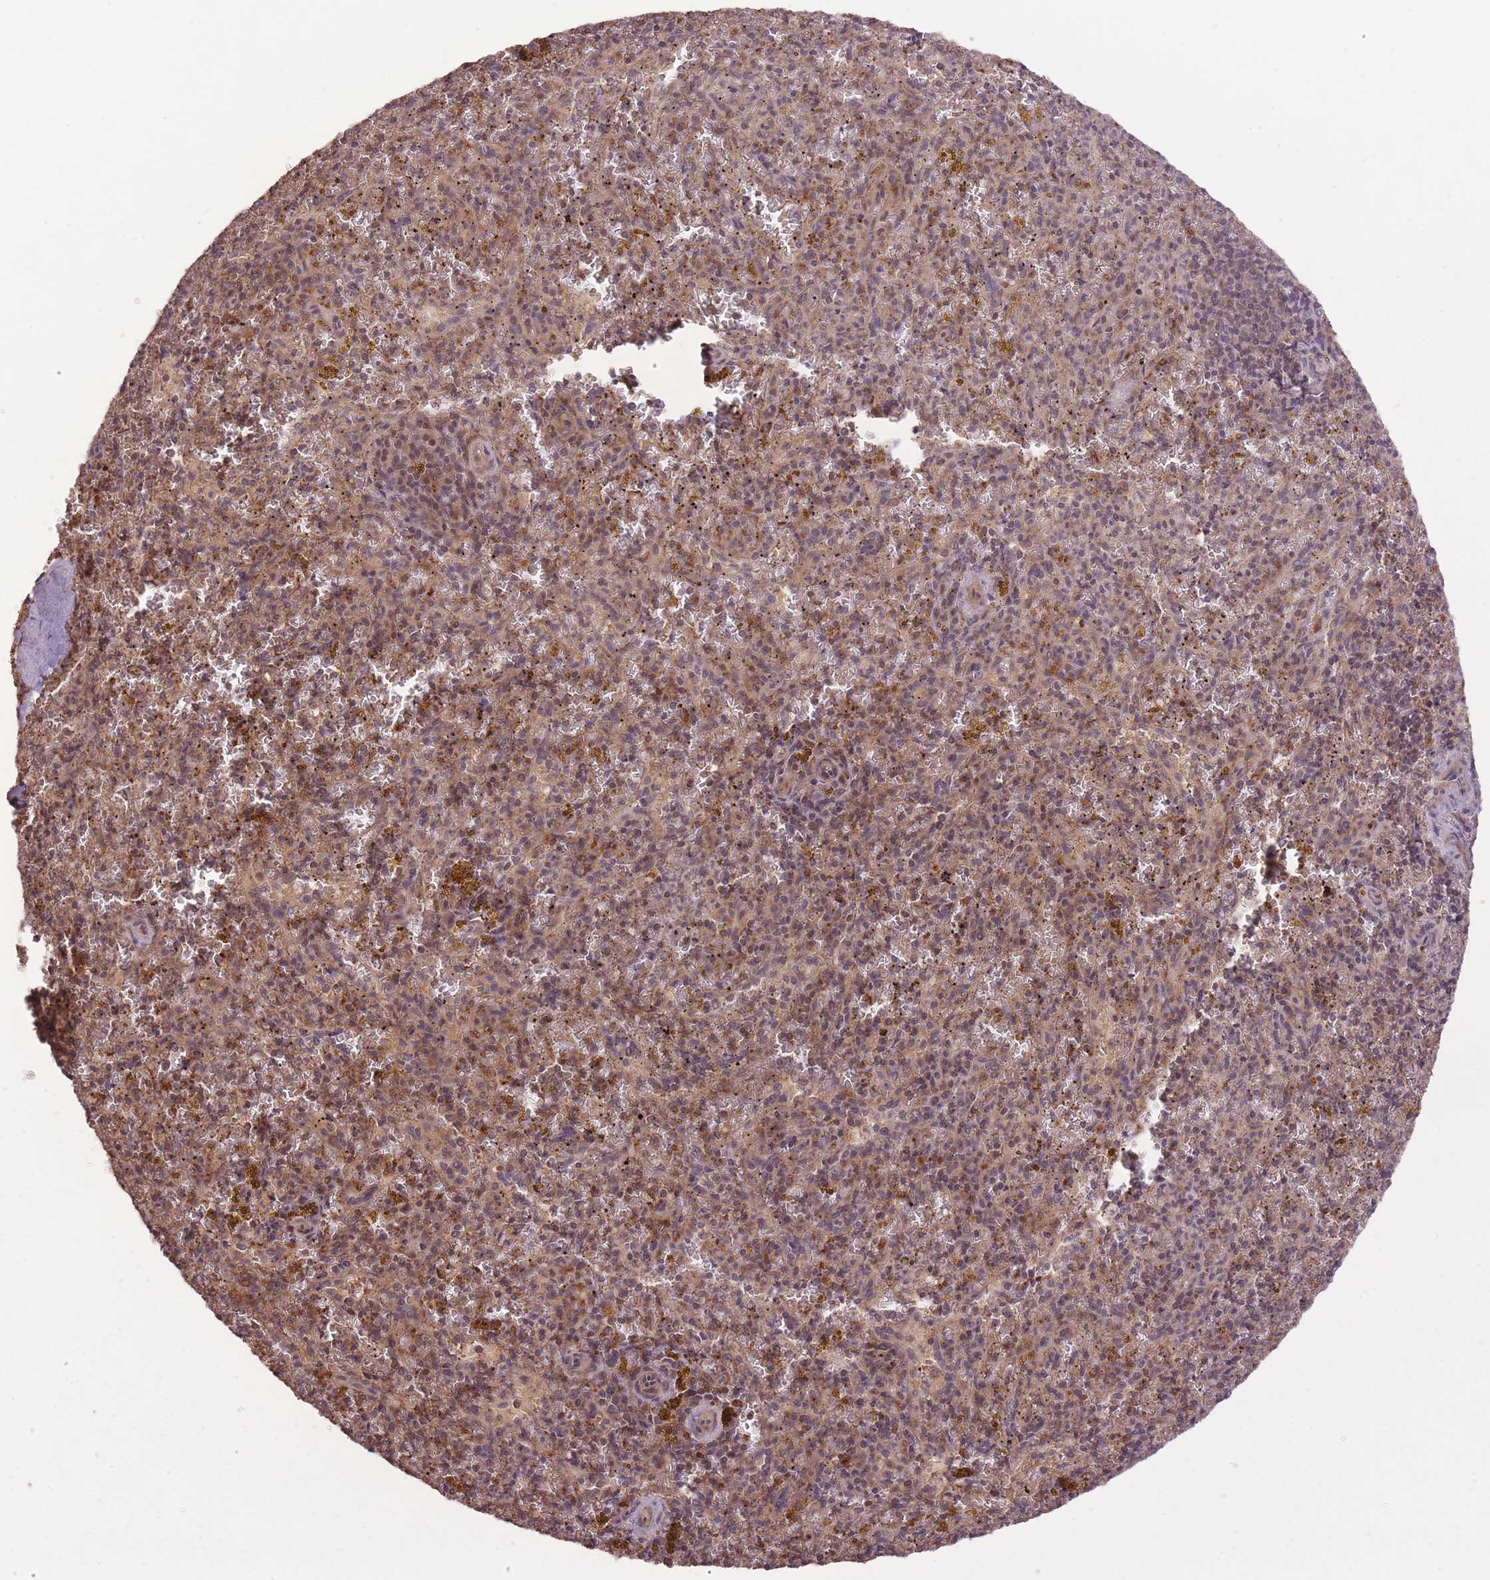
{"staining": {"intensity": "moderate", "quantity": "25%-75%", "location": "cytoplasmic/membranous,nuclear"}, "tissue": "spleen", "cell_type": "Cells in red pulp", "image_type": "normal", "snomed": [{"axis": "morphology", "description": "Normal tissue, NOS"}, {"axis": "topography", "description": "Spleen"}], "caption": "Immunohistochemical staining of normal human spleen exhibits medium levels of moderate cytoplasmic/membranous,nuclear positivity in approximately 25%-75% of cells in red pulp.", "gene": "POLR3F", "patient": {"sex": "male", "age": 57}}